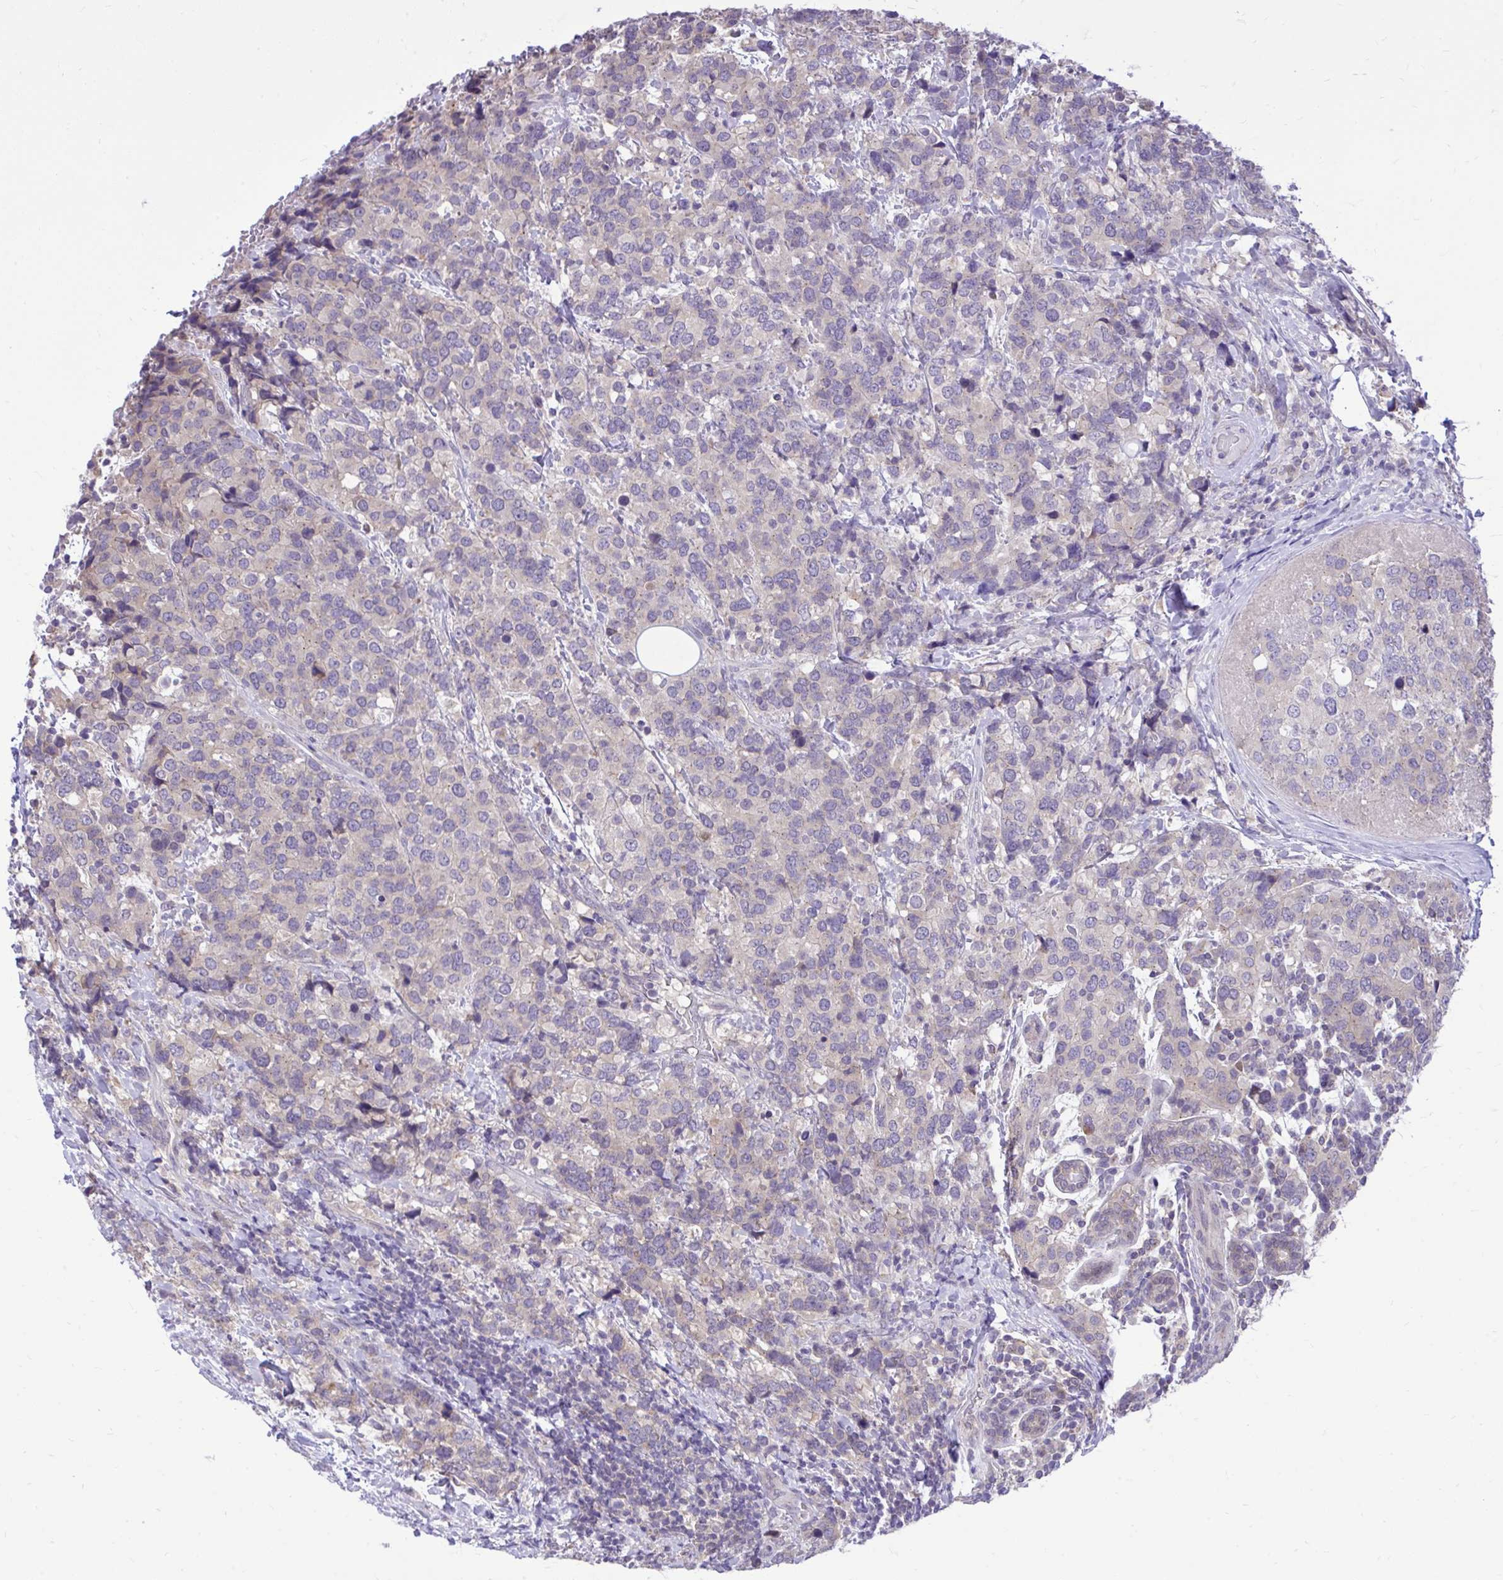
{"staining": {"intensity": "negative", "quantity": "none", "location": "none"}, "tissue": "breast cancer", "cell_type": "Tumor cells", "image_type": "cancer", "snomed": [{"axis": "morphology", "description": "Lobular carcinoma"}, {"axis": "topography", "description": "Breast"}], "caption": "The image displays no staining of tumor cells in breast cancer (lobular carcinoma).", "gene": "CEACAM18", "patient": {"sex": "female", "age": 59}}